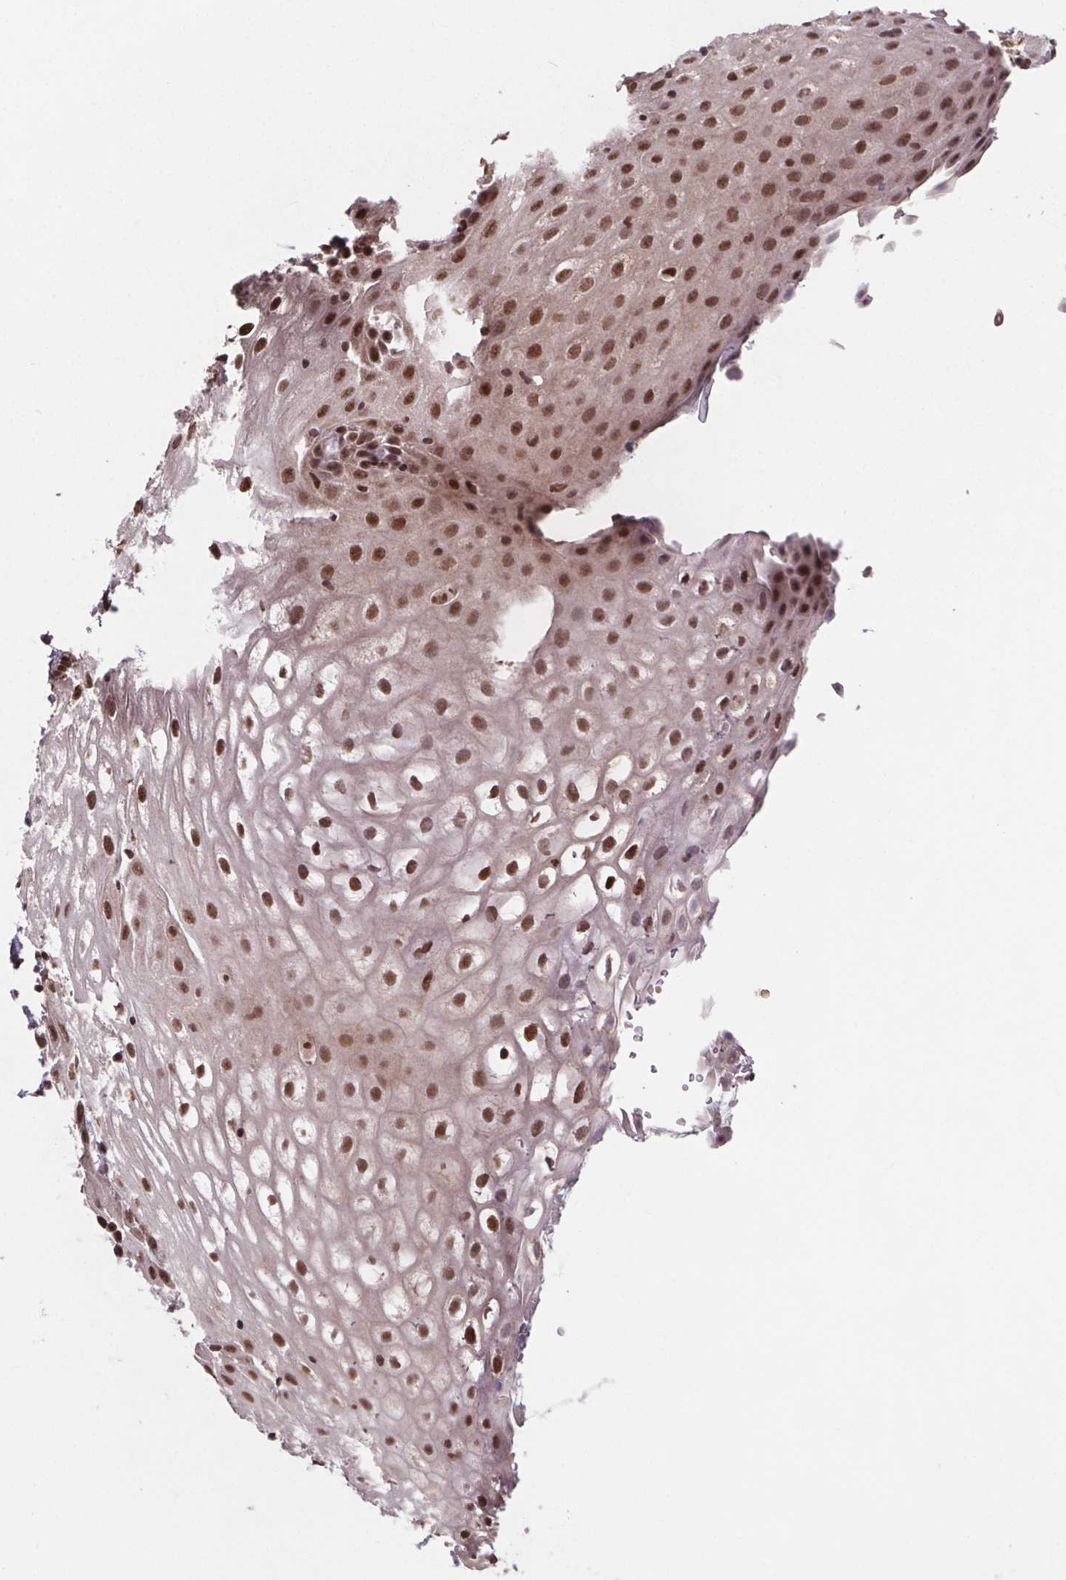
{"staining": {"intensity": "moderate", "quantity": "25%-75%", "location": "nuclear"}, "tissue": "vagina", "cell_type": "Squamous epithelial cells", "image_type": "normal", "snomed": [{"axis": "morphology", "description": "Normal tissue, NOS"}, {"axis": "morphology", "description": "Adenocarcinoma, NOS"}, {"axis": "topography", "description": "Rectum"}, {"axis": "topography", "description": "Vagina"}, {"axis": "topography", "description": "Peripheral nerve tissue"}], "caption": "IHC image of benign human vagina stained for a protein (brown), which shows medium levels of moderate nuclear staining in about 25%-75% of squamous epithelial cells.", "gene": "JARID2", "patient": {"sex": "female", "age": 71}}